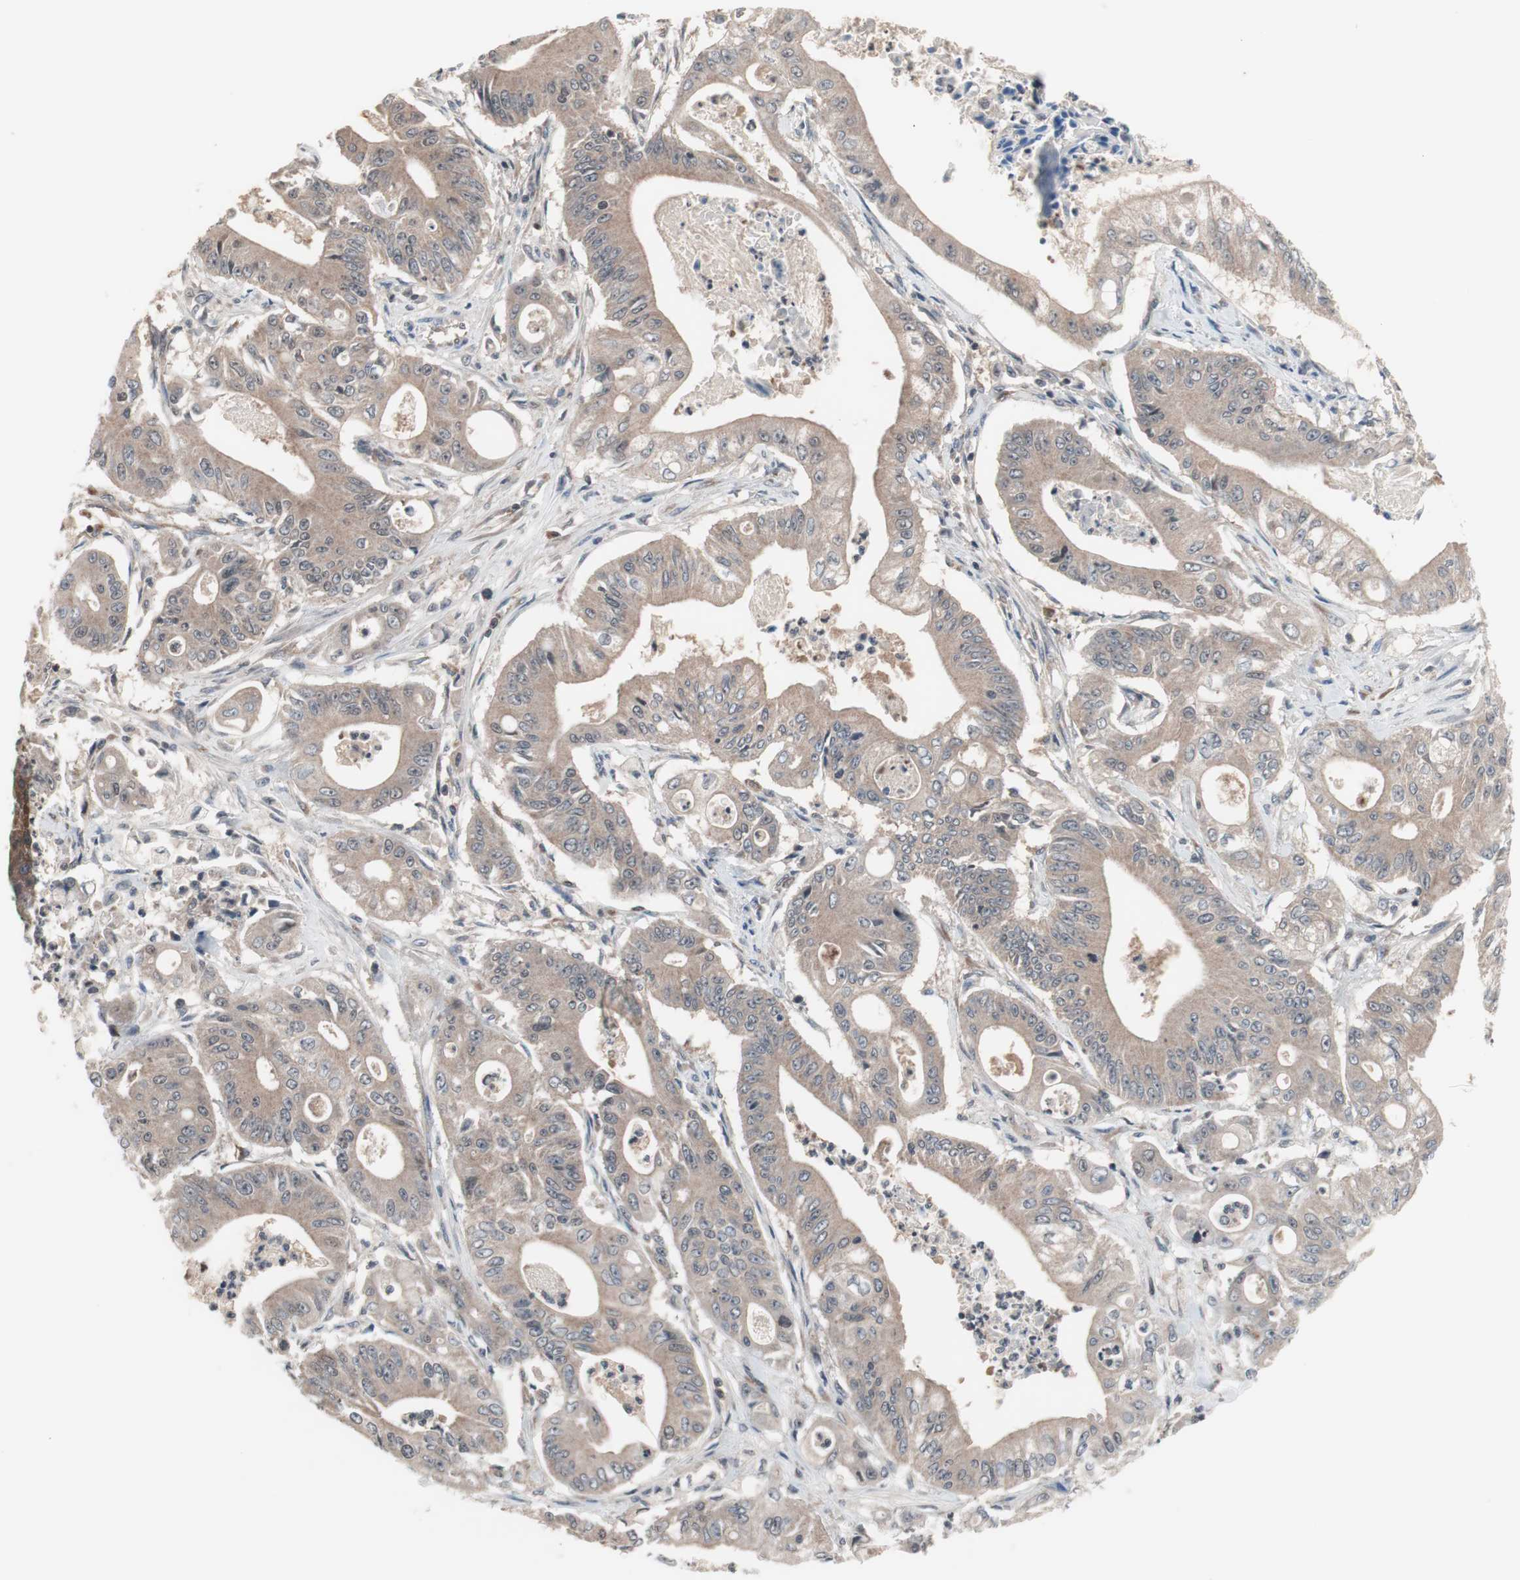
{"staining": {"intensity": "weak", "quantity": "<25%", "location": "cytoplasmic/membranous"}, "tissue": "pancreatic cancer", "cell_type": "Tumor cells", "image_type": "cancer", "snomed": [{"axis": "morphology", "description": "Normal tissue, NOS"}, {"axis": "topography", "description": "Lymph node"}], "caption": "High power microscopy micrograph of an immunohistochemistry histopathology image of pancreatic cancer, revealing no significant positivity in tumor cells.", "gene": "IRS1", "patient": {"sex": "male", "age": 62}}